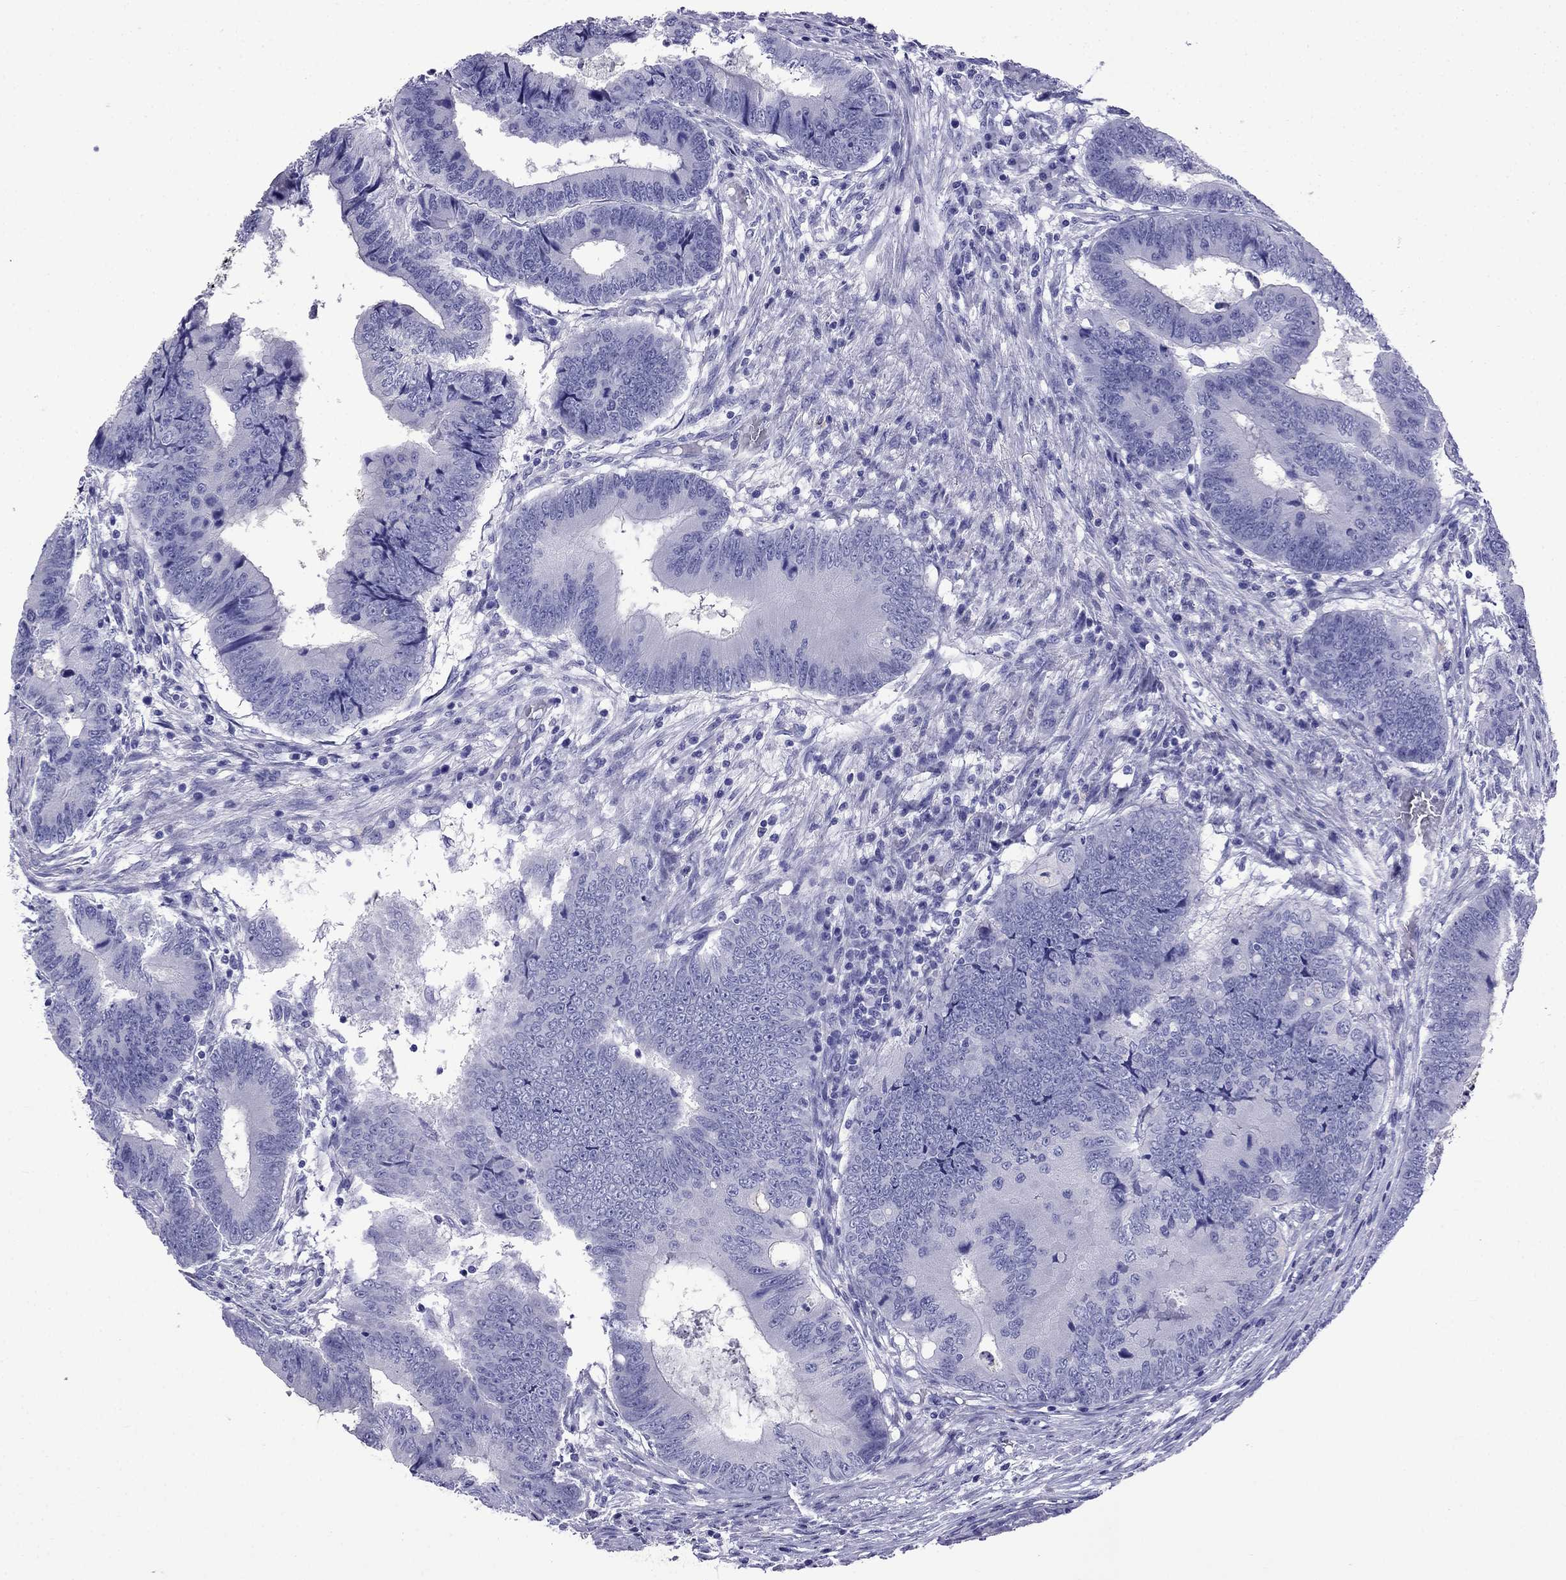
{"staining": {"intensity": "negative", "quantity": "none", "location": "none"}, "tissue": "colorectal cancer", "cell_type": "Tumor cells", "image_type": "cancer", "snomed": [{"axis": "morphology", "description": "Adenocarcinoma, NOS"}, {"axis": "topography", "description": "Colon"}], "caption": "IHC histopathology image of neoplastic tissue: colorectal cancer (adenocarcinoma) stained with DAB shows no significant protein staining in tumor cells.", "gene": "ARR3", "patient": {"sex": "male", "age": 53}}